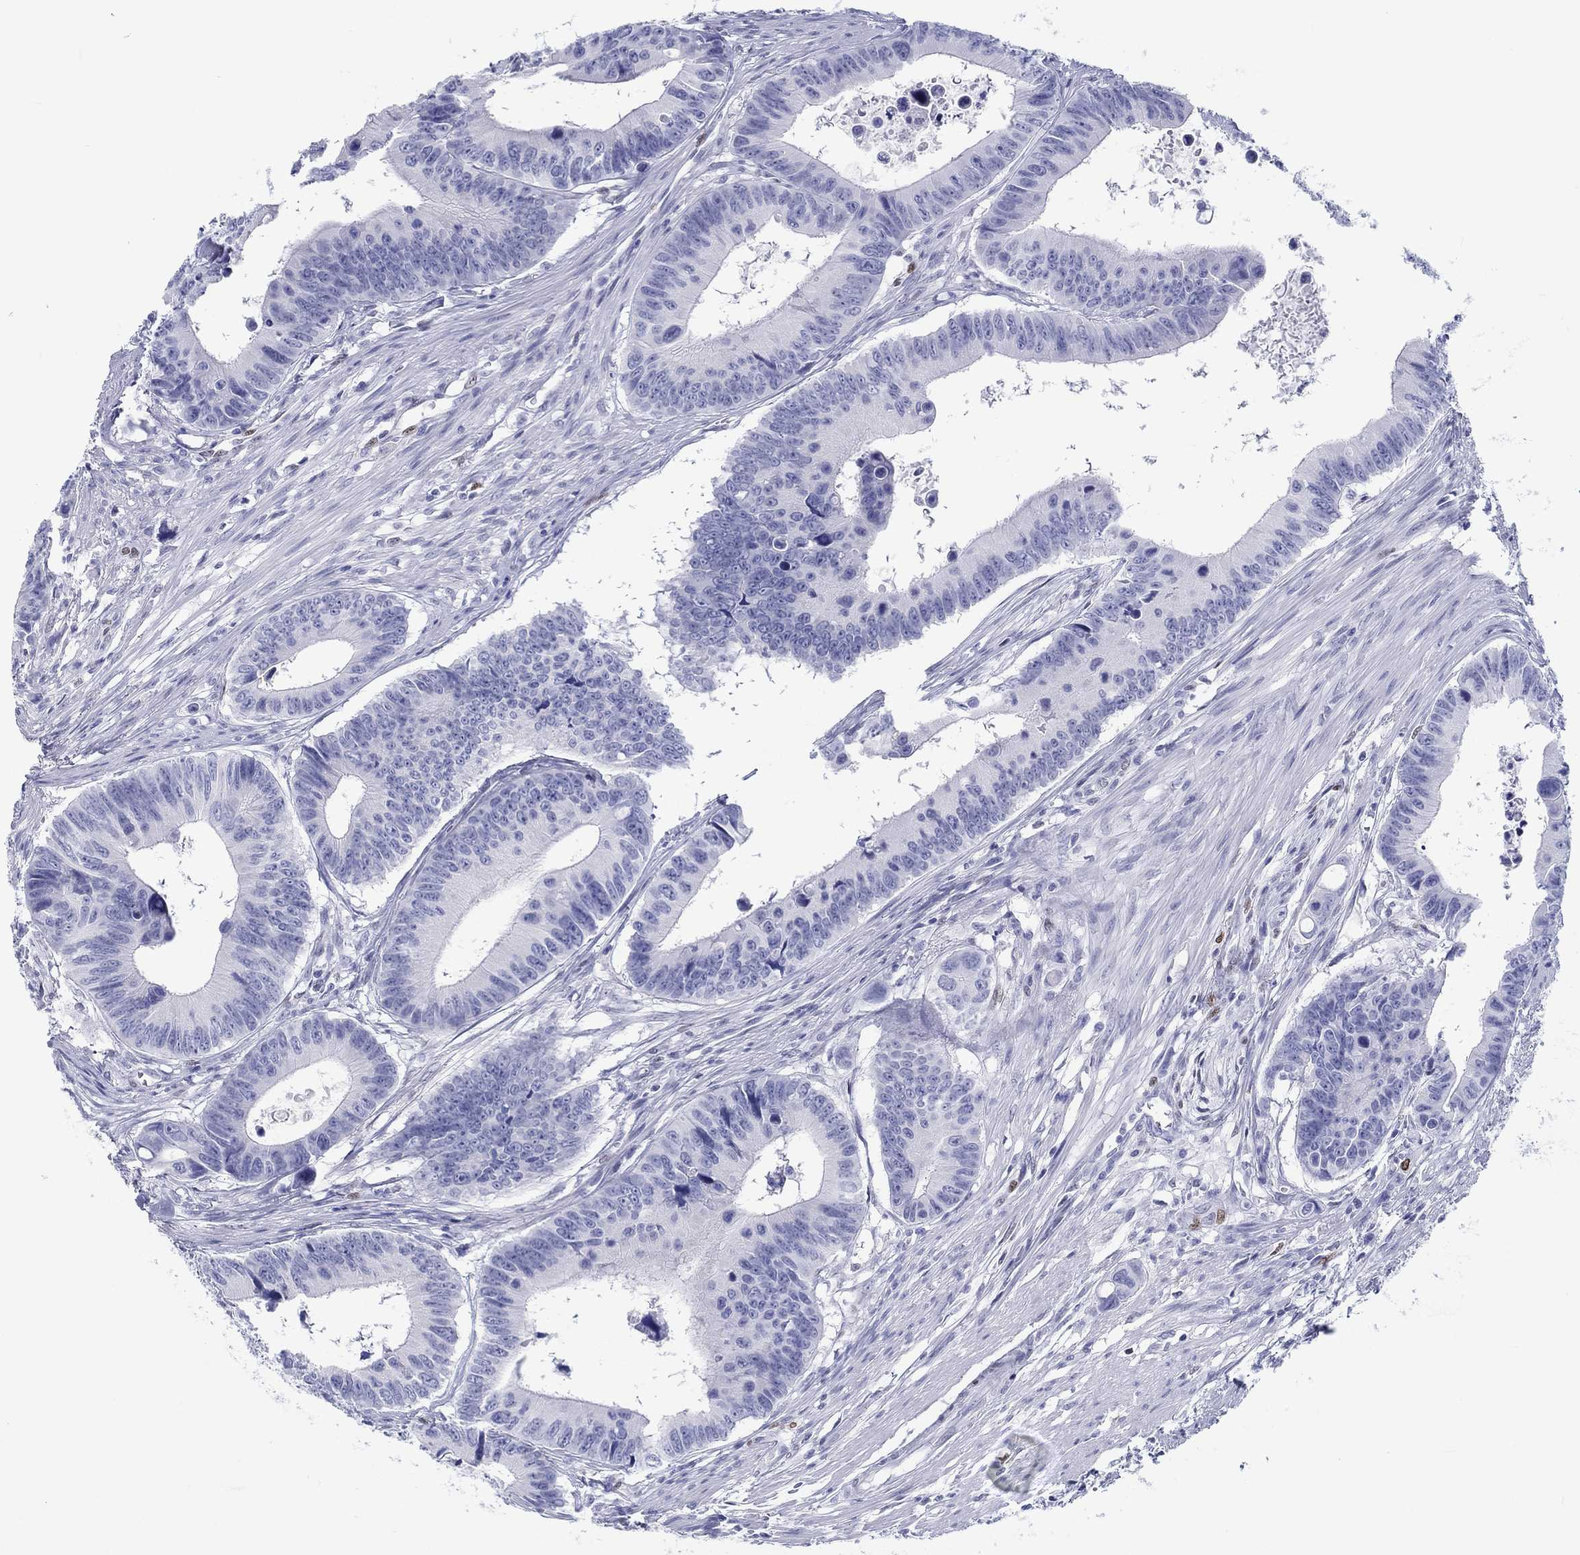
{"staining": {"intensity": "negative", "quantity": "none", "location": "none"}, "tissue": "colorectal cancer", "cell_type": "Tumor cells", "image_type": "cancer", "snomed": [{"axis": "morphology", "description": "Adenocarcinoma, NOS"}, {"axis": "topography", "description": "Colon"}], "caption": "This is an immunohistochemistry (IHC) photomicrograph of human colorectal cancer. There is no expression in tumor cells.", "gene": "H1-1", "patient": {"sex": "female", "age": 87}}